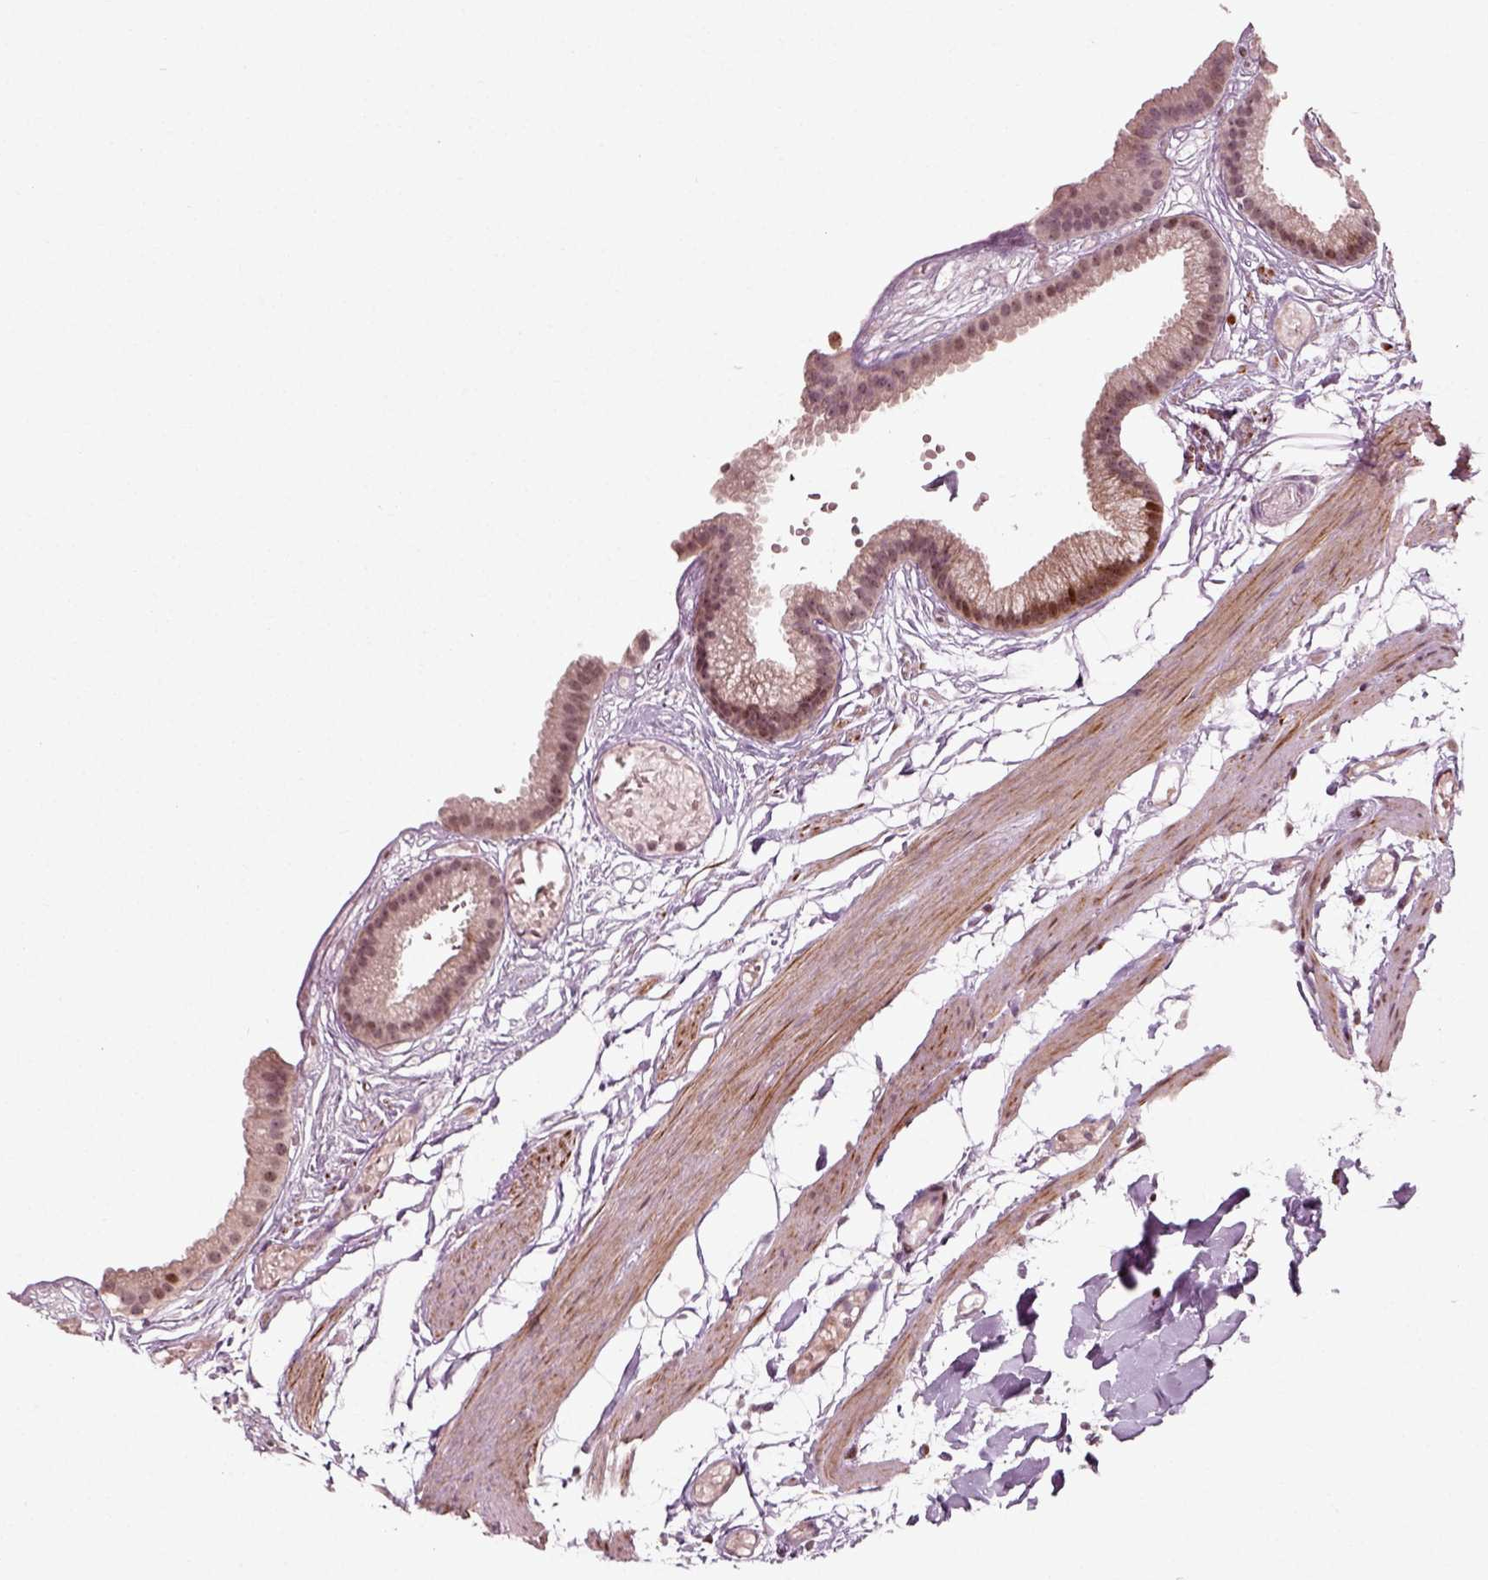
{"staining": {"intensity": "strong", "quantity": "25%-75%", "location": "cytoplasmic/membranous,nuclear"}, "tissue": "gallbladder", "cell_type": "Glandular cells", "image_type": "normal", "snomed": [{"axis": "morphology", "description": "Normal tissue, NOS"}, {"axis": "topography", "description": "Gallbladder"}], "caption": "Immunohistochemistry (IHC) micrograph of benign gallbladder: human gallbladder stained using immunohistochemistry exhibits high levels of strong protein expression localized specifically in the cytoplasmic/membranous,nuclear of glandular cells, appearing as a cytoplasmic/membranous,nuclear brown color.", "gene": "CDC14A", "patient": {"sex": "female", "age": 45}}